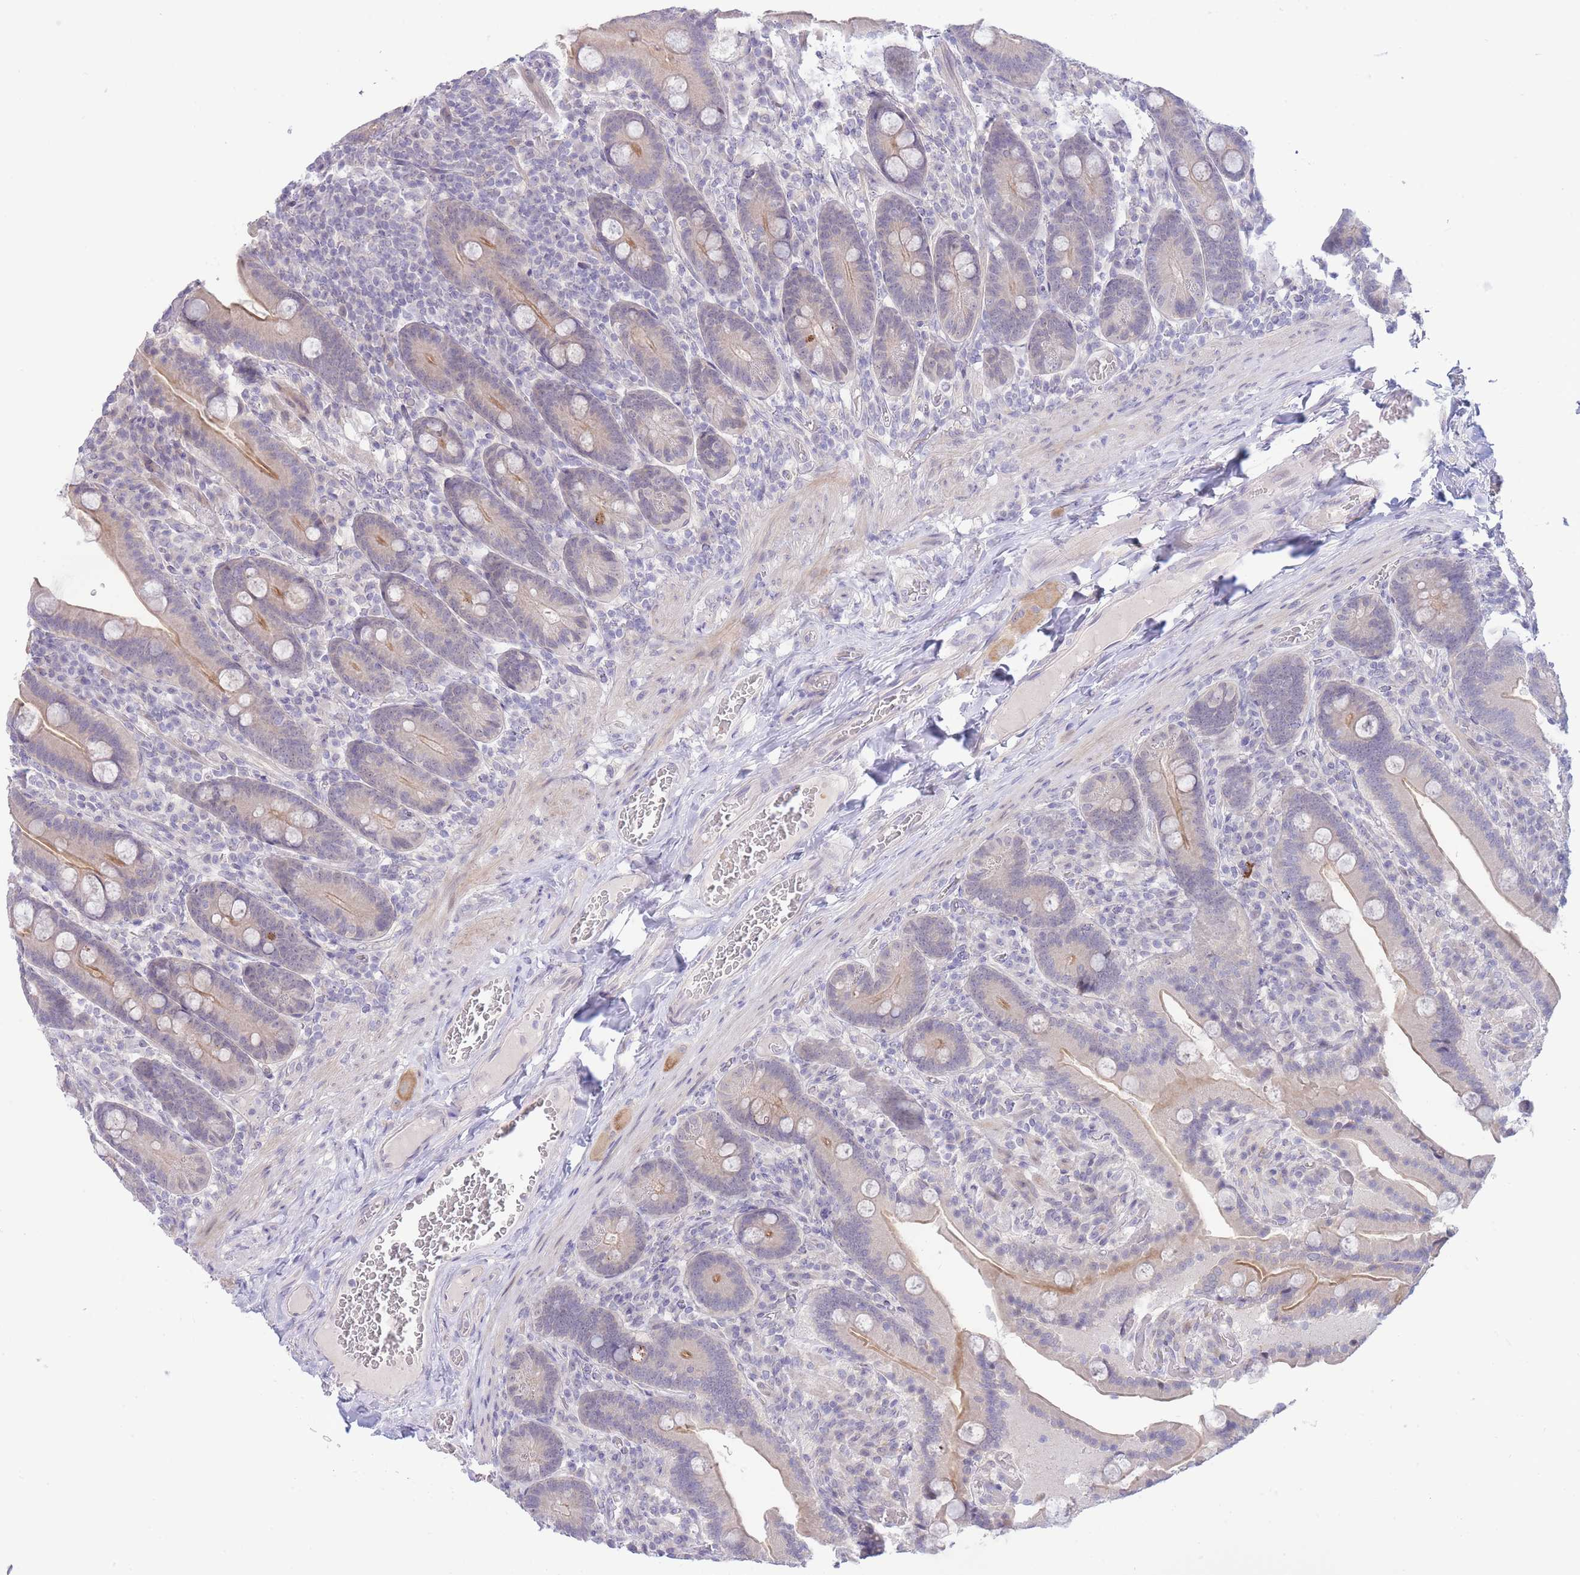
{"staining": {"intensity": "moderate", "quantity": "<25%", "location": "cytoplasmic/membranous"}, "tissue": "duodenum", "cell_type": "Glandular cells", "image_type": "normal", "snomed": [{"axis": "morphology", "description": "Normal tissue, NOS"}, {"axis": "topography", "description": "Duodenum"}], "caption": "Immunohistochemical staining of normal duodenum shows low levels of moderate cytoplasmic/membranous staining in about <25% of glandular cells.", "gene": "FBXO46", "patient": {"sex": "female", "age": 62}}